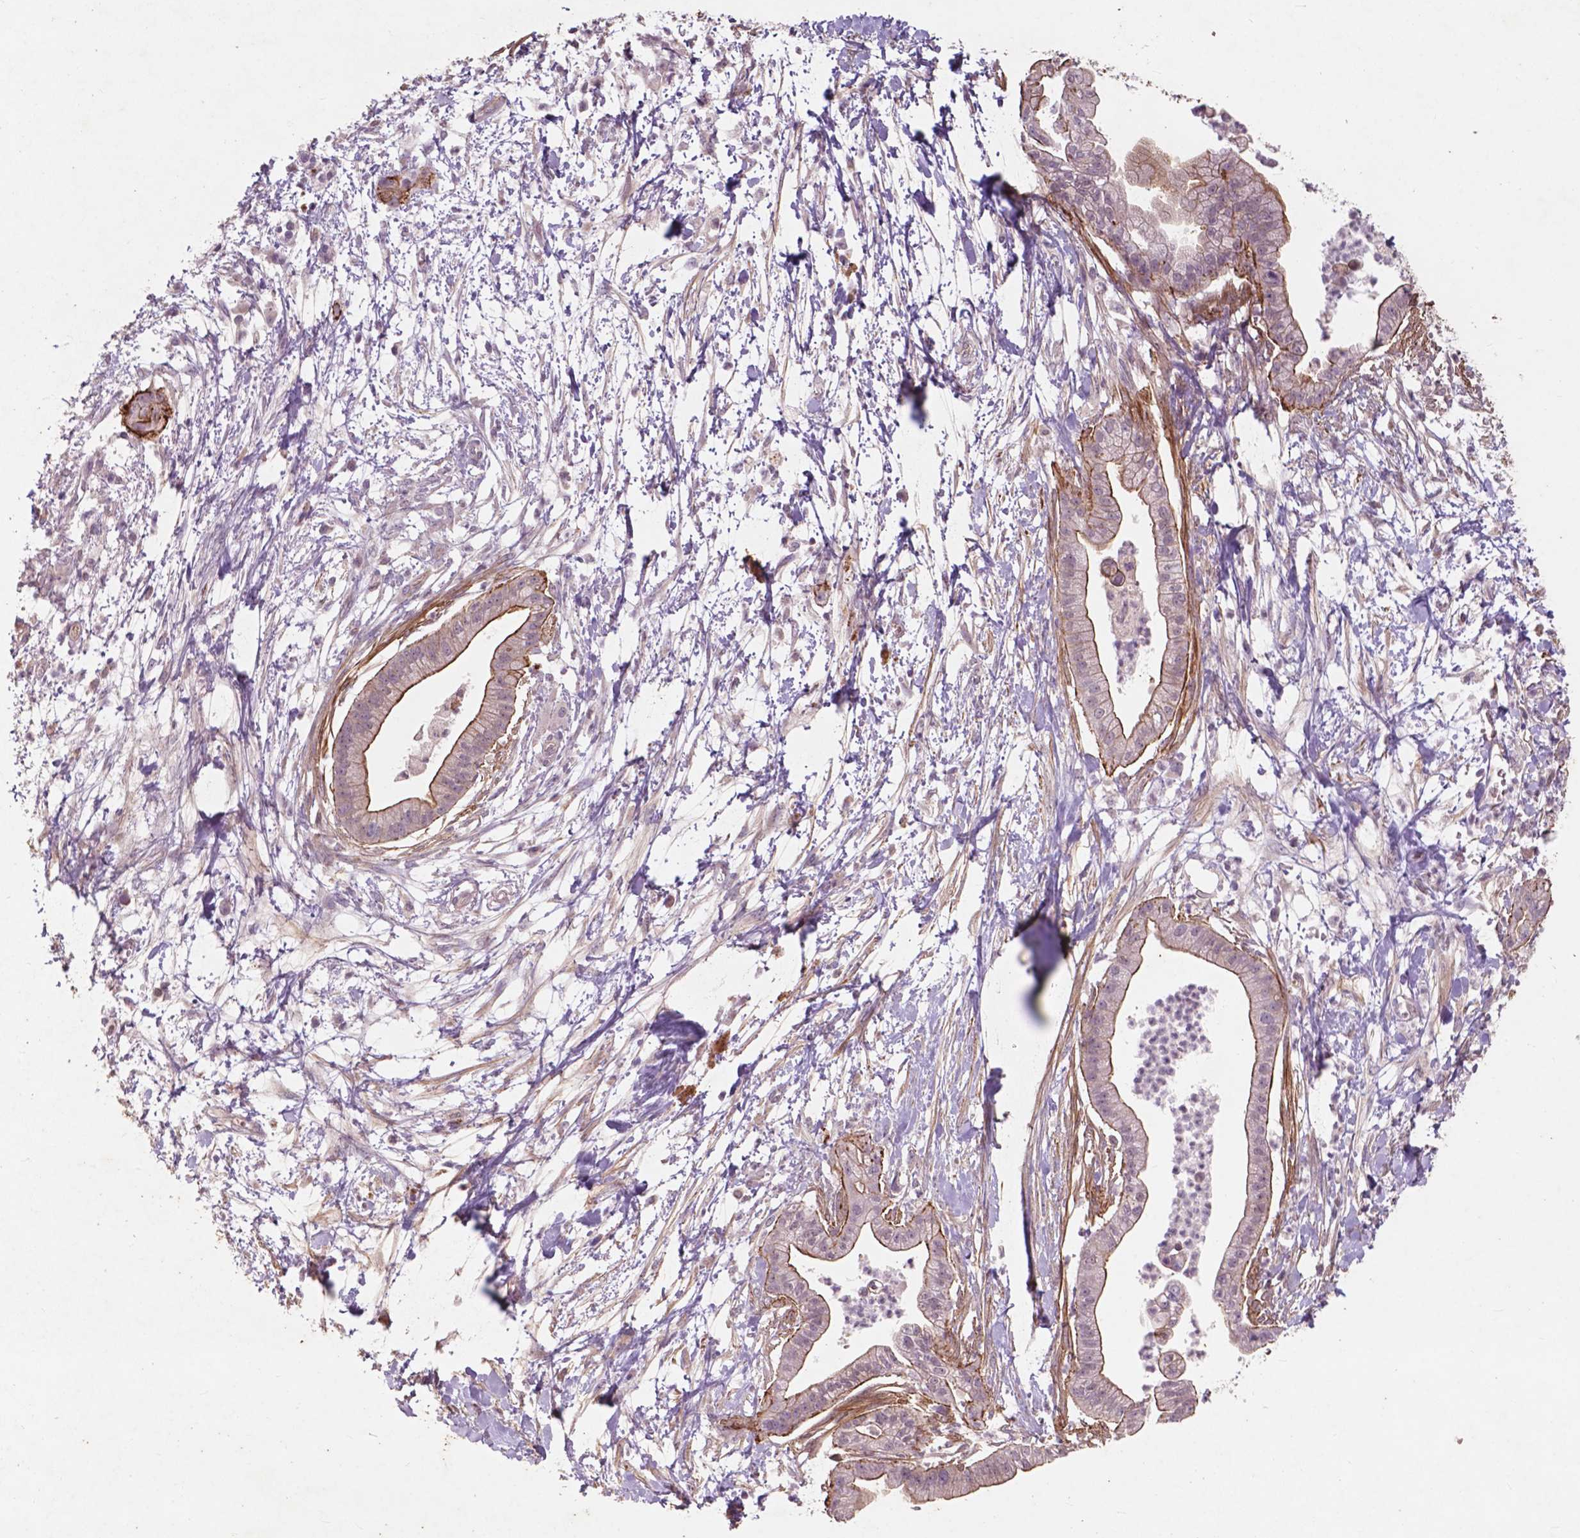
{"staining": {"intensity": "moderate", "quantity": "25%-75%", "location": "cytoplasmic/membranous"}, "tissue": "pancreatic cancer", "cell_type": "Tumor cells", "image_type": "cancer", "snomed": [{"axis": "morphology", "description": "Normal tissue, NOS"}, {"axis": "morphology", "description": "Adenocarcinoma, NOS"}, {"axis": "topography", "description": "Lymph node"}, {"axis": "topography", "description": "Pancreas"}], "caption": "Immunohistochemical staining of human pancreatic adenocarcinoma shows medium levels of moderate cytoplasmic/membranous positivity in about 25%-75% of tumor cells. (DAB IHC, brown staining for protein, blue staining for nuclei).", "gene": "RFPL4B", "patient": {"sex": "female", "age": 58}}